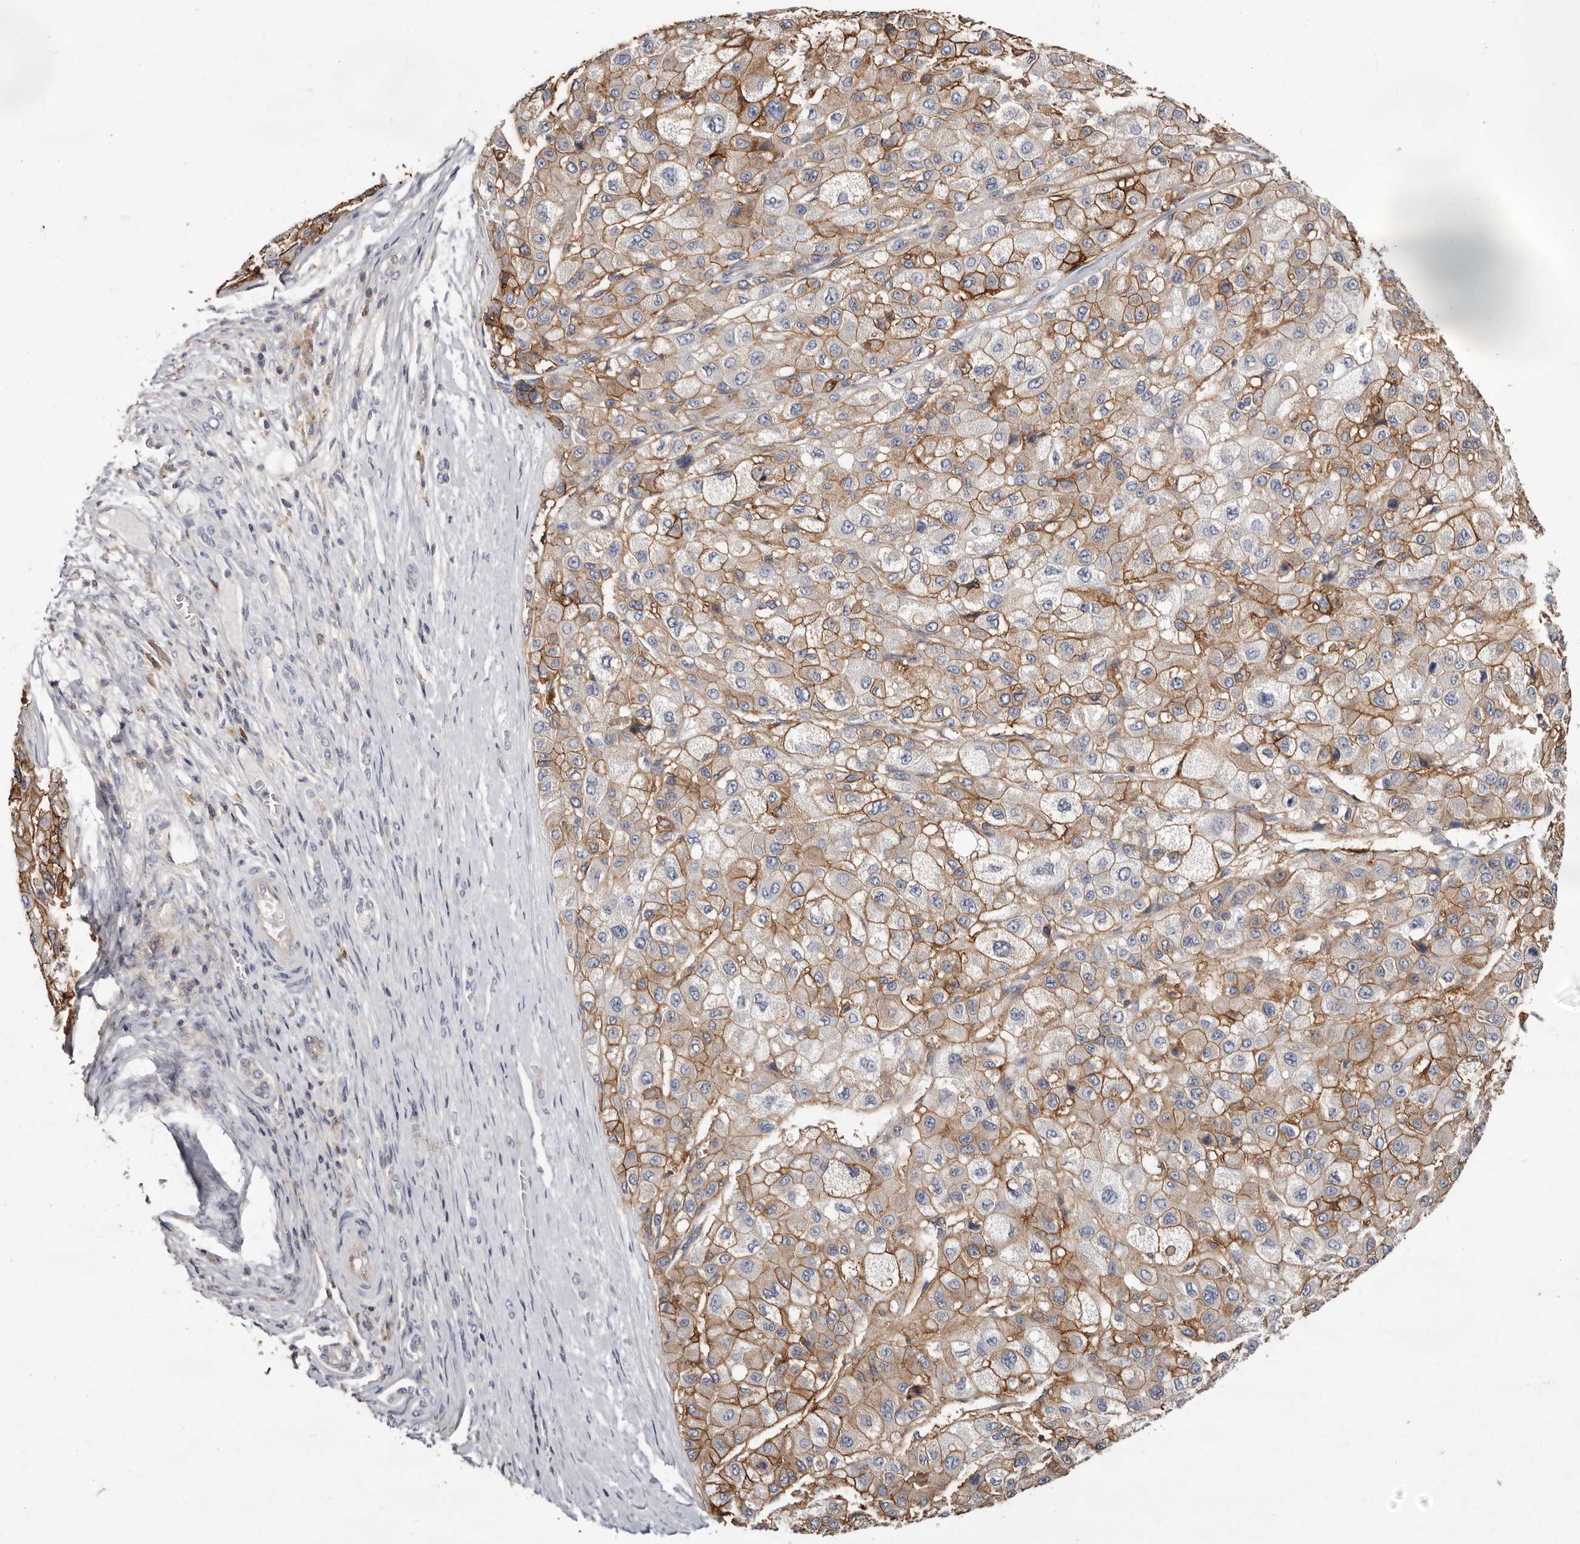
{"staining": {"intensity": "moderate", "quantity": ">75%", "location": "cytoplasmic/membranous"}, "tissue": "liver cancer", "cell_type": "Tumor cells", "image_type": "cancer", "snomed": [{"axis": "morphology", "description": "Carcinoma, Hepatocellular, NOS"}, {"axis": "topography", "description": "Liver"}], "caption": "Moderate cytoplasmic/membranous positivity for a protein is appreciated in about >75% of tumor cells of liver cancer (hepatocellular carcinoma) using immunohistochemistry.", "gene": "MMACHC", "patient": {"sex": "male", "age": 80}}